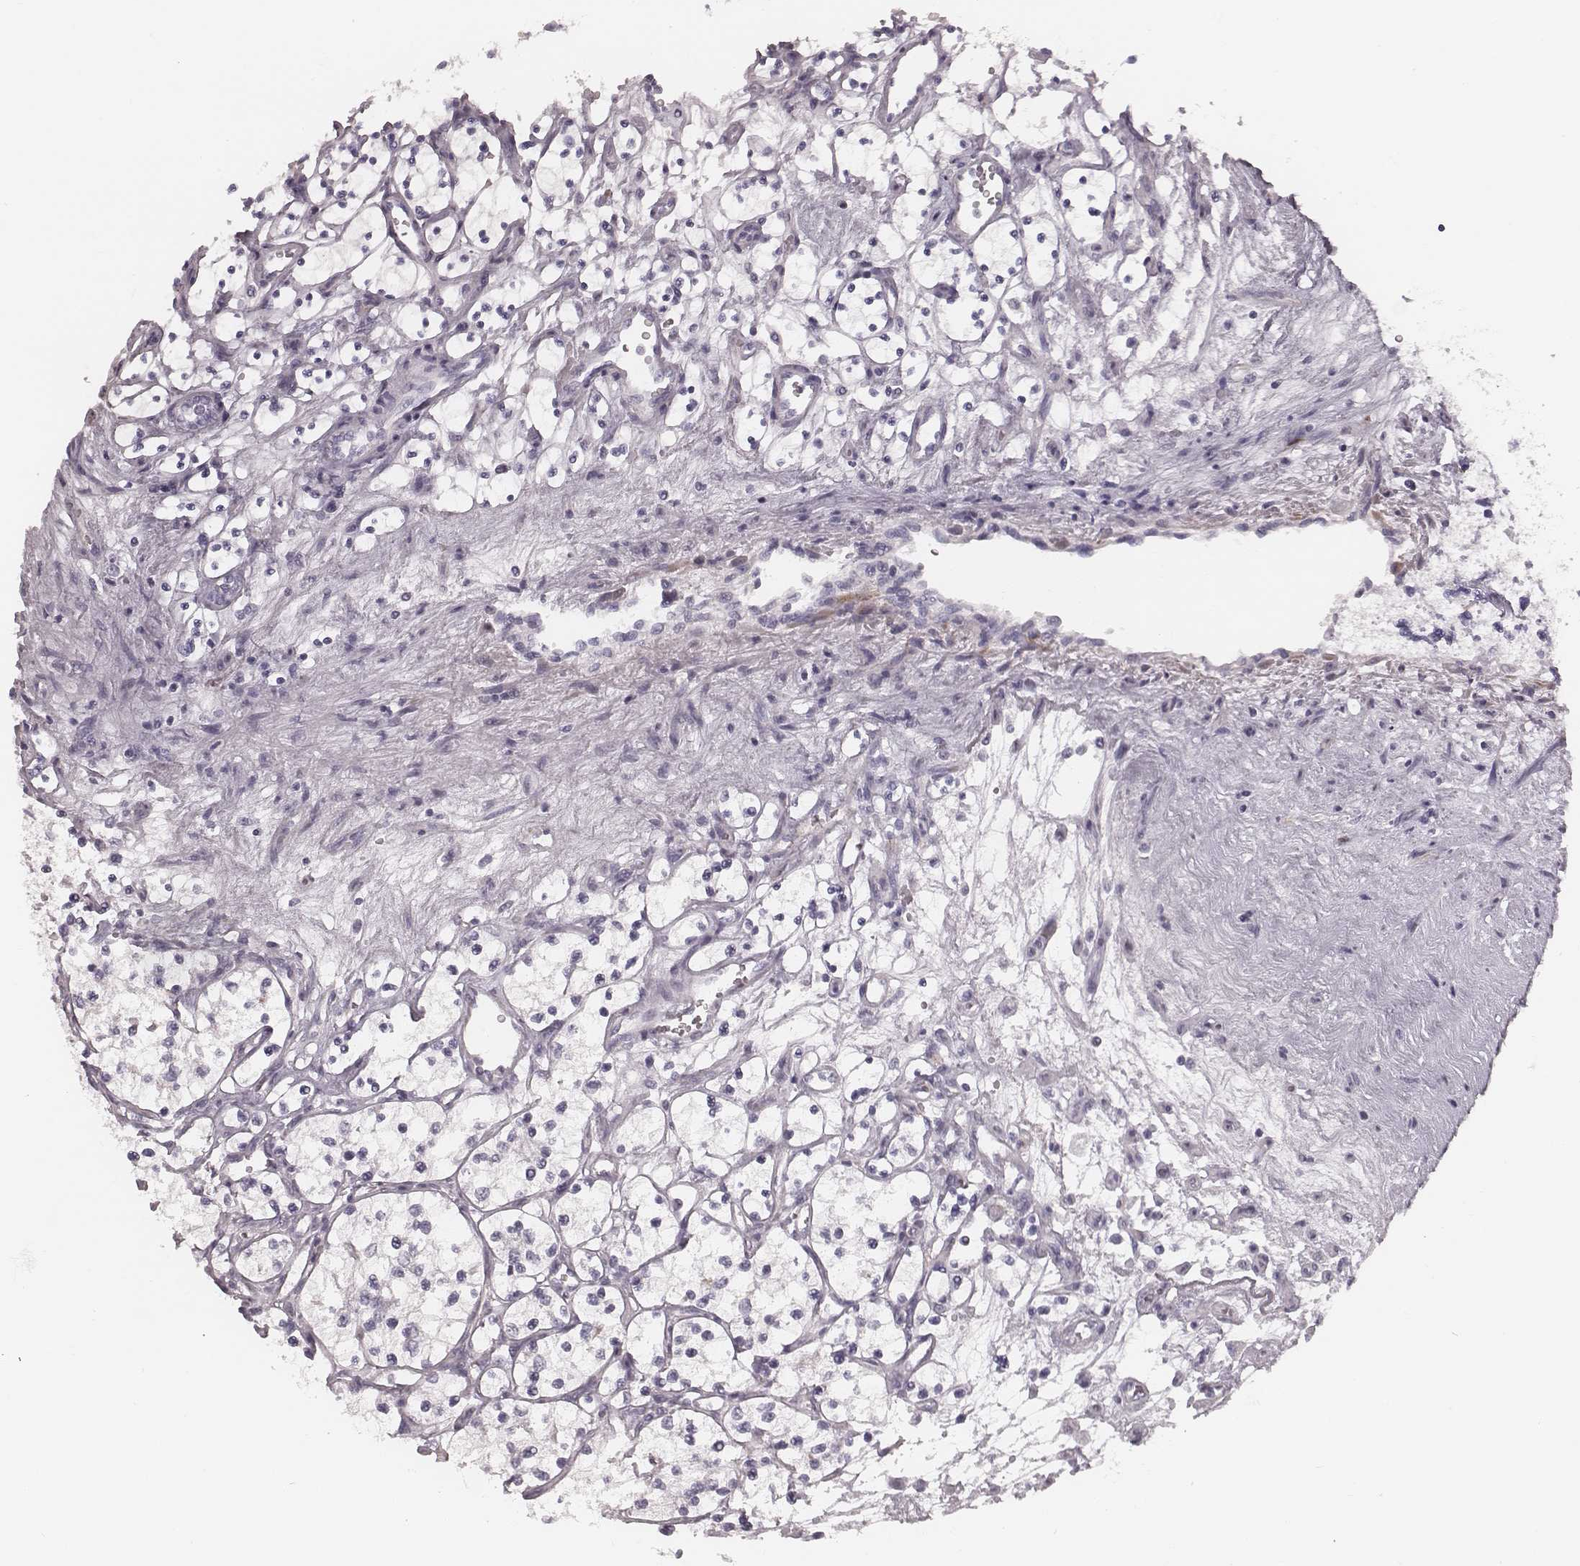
{"staining": {"intensity": "negative", "quantity": "none", "location": "none"}, "tissue": "renal cancer", "cell_type": "Tumor cells", "image_type": "cancer", "snomed": [{"axis": "morphology", "description": "Adenocarcinoma, NOS"}, {"axis": "topography", "description": "Kidney"}], "caption": "Protein analysis of renal adenocarcinoma demonstrates no significant staining in tumor cells.", "gene": "SPA17", "patient": {"sex": "female", "age": 69}}